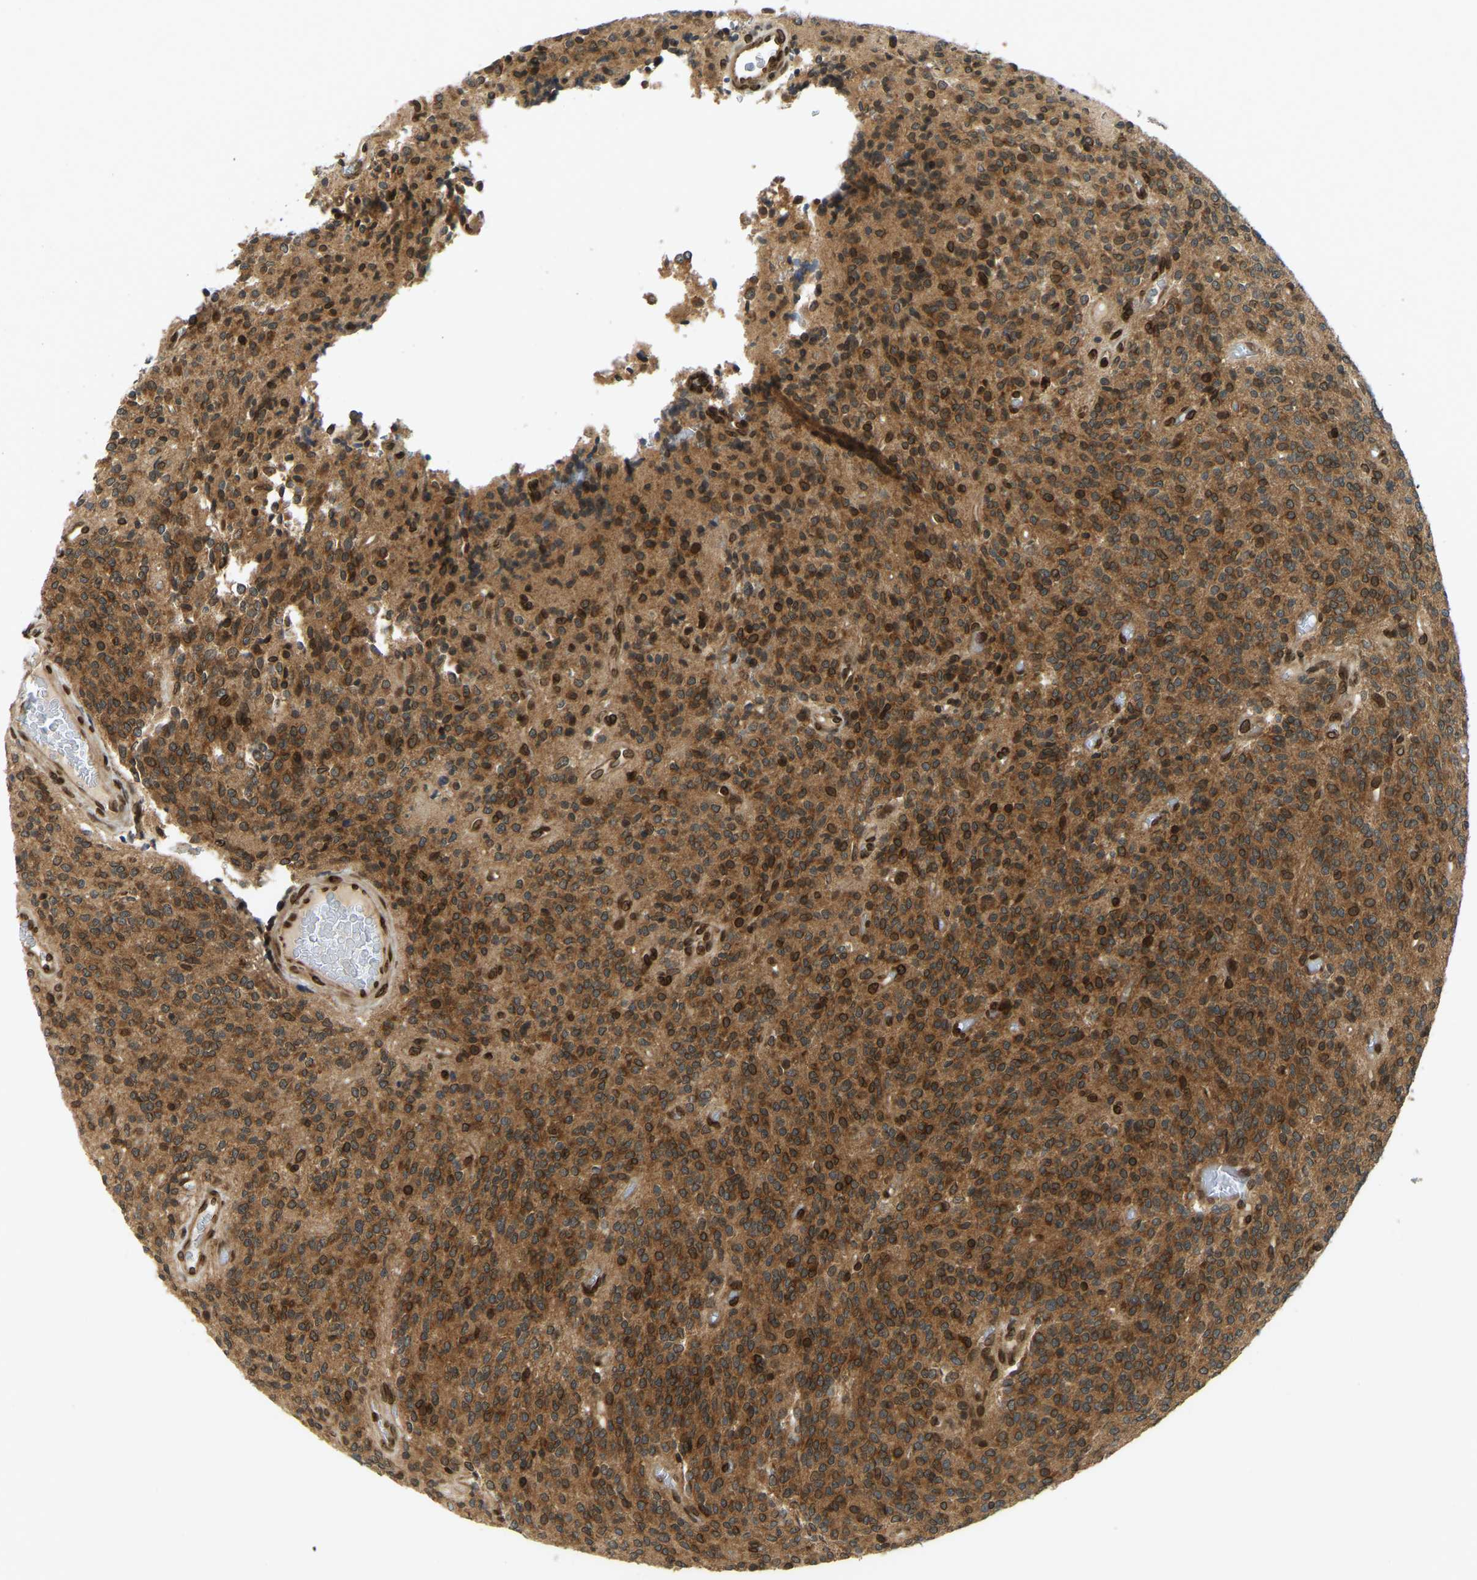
{"staining": {"intensity": "strong", "quantity": ">75%", "location": "cytoplasmic/membranous,nuclear"}, "tissue": "glioma", "cell_type": "Tumor cells", "image_type": "cancer", "snomed": [{"axis": "morphology", "description": "Glioma, malignant, High grade"}, {"axis": "topography", "description": "Brain"}], "caption": "Immunohistochemistry staining of malignant high-grade glioma, which exhibits high levels of strong cytoplasmic/membranous and nuclear staining in about >75% of tumor cells indicating strong cytoplasmic/membranous and nuclear protein staining. The staining was performed using DAB (3,3'-diaminobenzidine) (brown) for protein detection and nuclei were counterstained in hematoxylin (blue).", "gene": "SYNE1", "patient": {"sex": "male", "age": 34}}